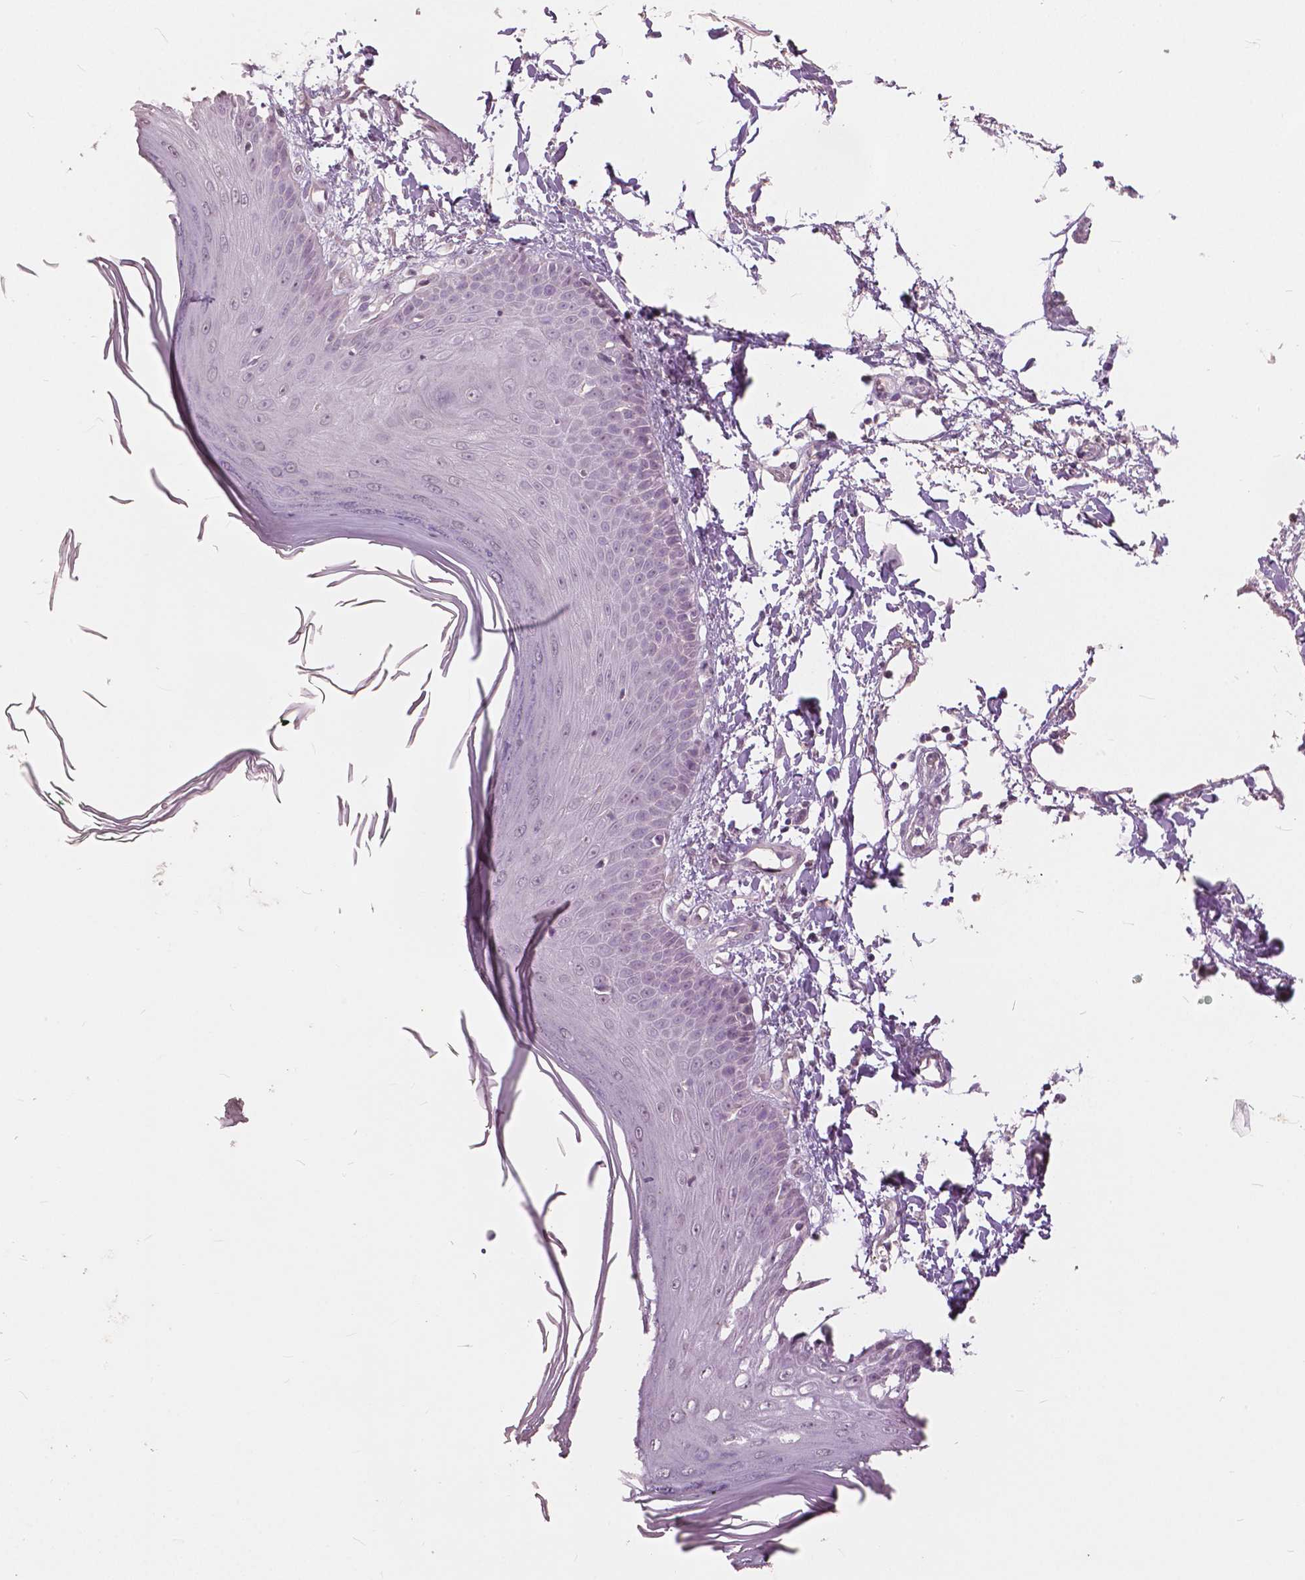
{"staining": {"intensity": "negative", "quantity": "none", "location": "none"}, "tissue": "skin", "cell_type": "Fibroblasts", "image_type": "normal", "snomed": [{"axis": "morphology", "description": "Normal tissue, NOS"}, {"axis": "topography", "description": "Skin"}], "caption": "A high-resolution photomicrograph shows immunohistochemistry staining of unremarkable skin, which exhibits no significant positivity in fibroblasts.", "gene": "NANOG", "patient": {"sex": "female", "age": 62}}